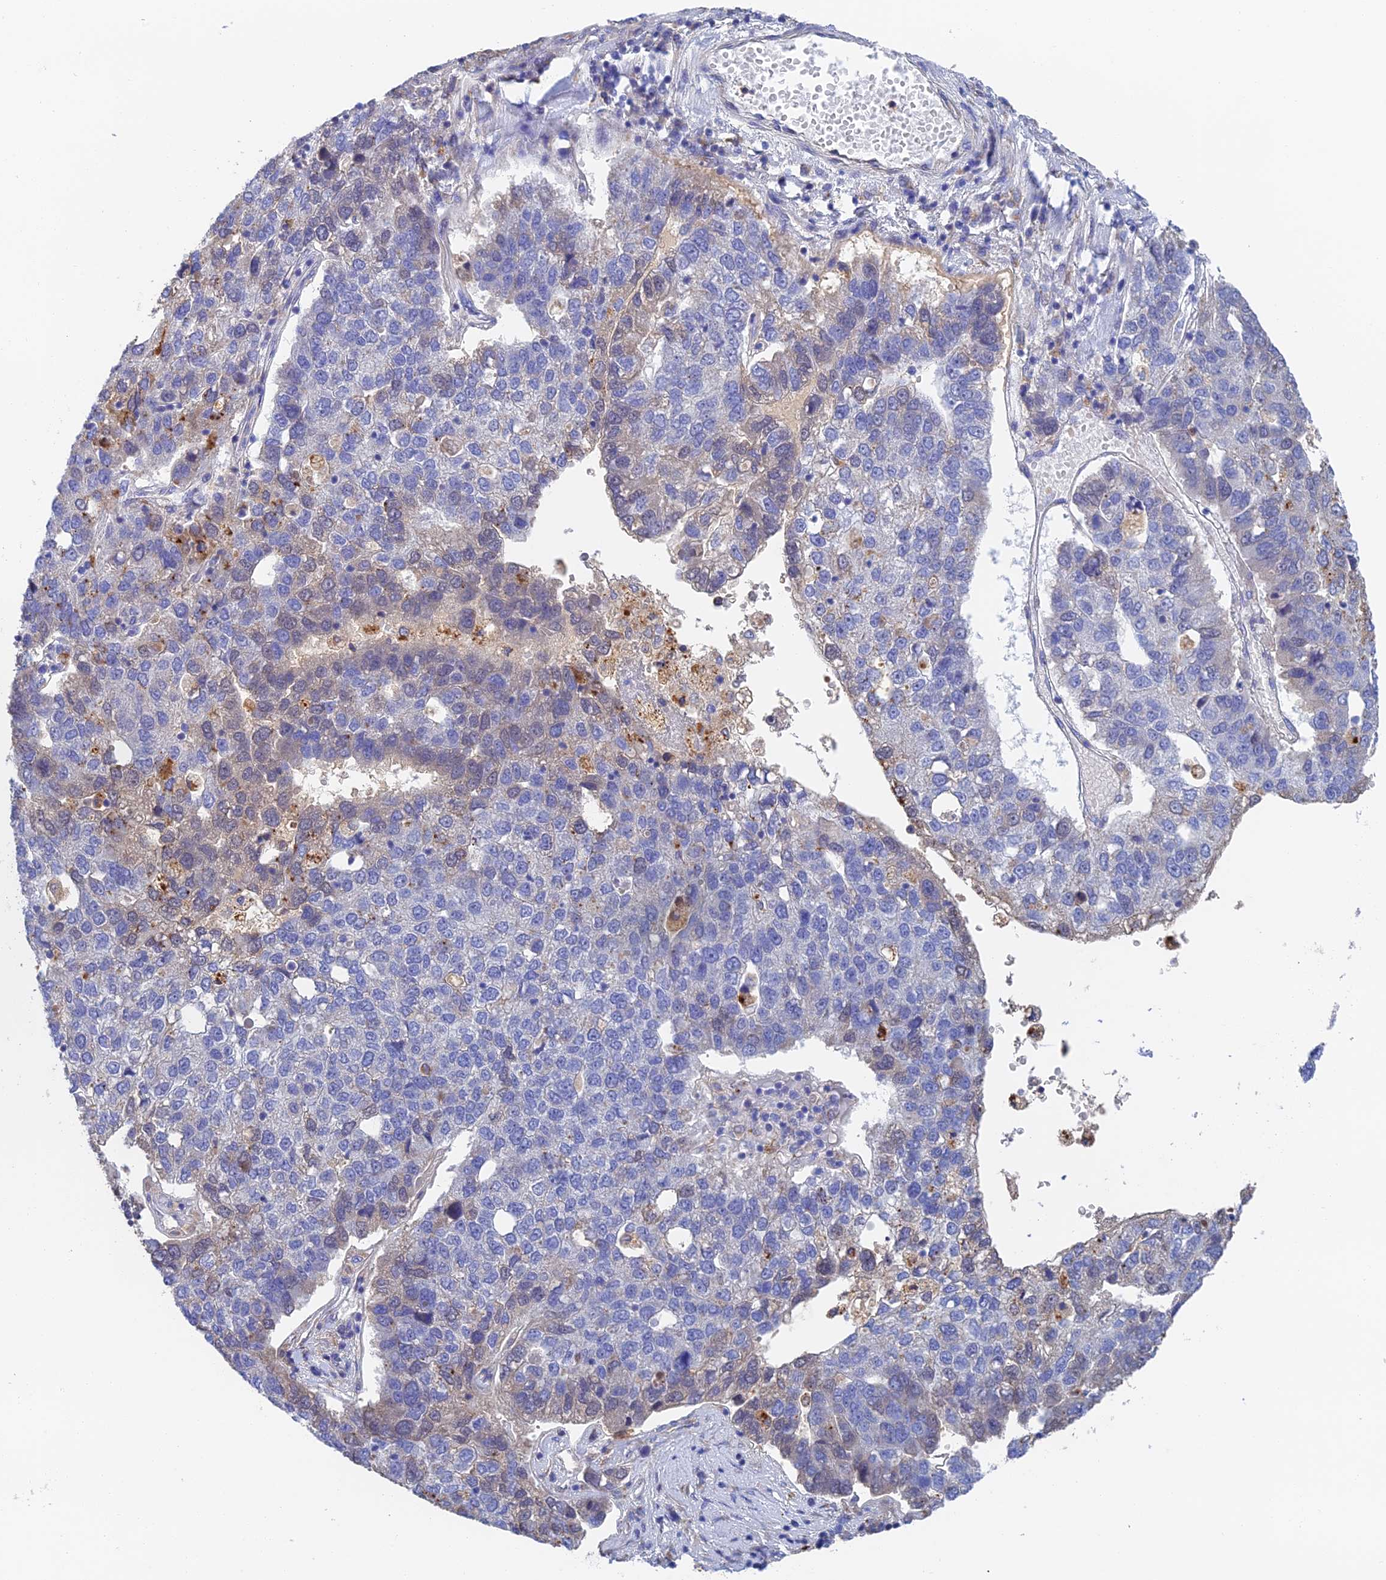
{"staining": {"intensity": "weak", "quantity": "<25%", "location": "cytoplasmic/membranous"}, "tissue": "pancreatic cancer", "cell_type": "Tumor cells", "image_type": "cancer", "snomed": [{"axis": "morphology", "description": "Adenocarcinoma, NOS"}, {"axis": "topography", "description": "Pancreas"}], "caption": "Tumor cells are negative for protein expression in human pancreatic cancer (adenocarcinoma).", "gene": "RPGRIP1L", "patient": {"sex": "female", "age": 61}}